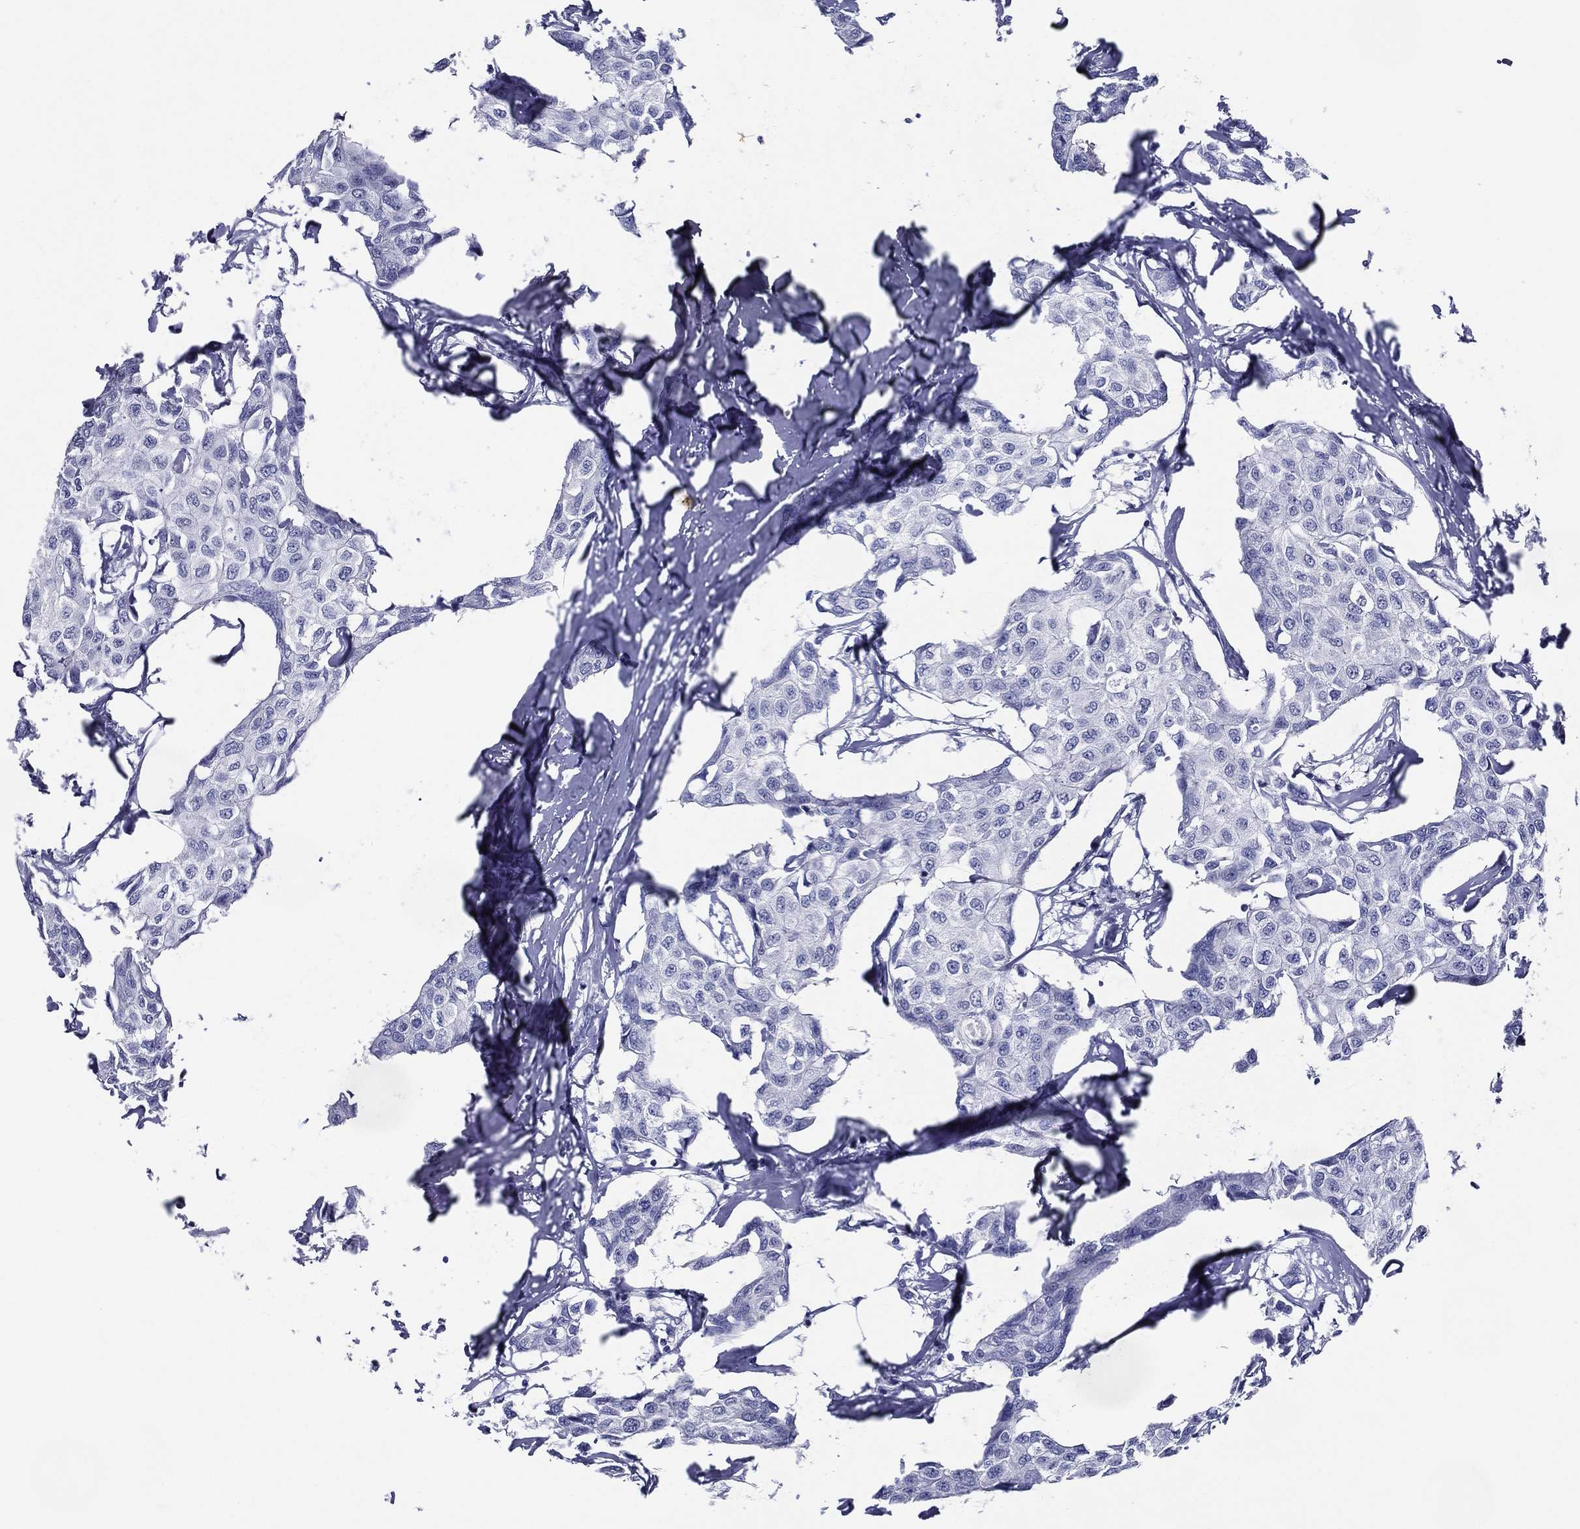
{"staining": {"intensity": "negative", "quantity": "none", "location": "none"}, "tissue": "breast cancer", "cell_type": "Tumor cells", "image_type": "cancer", "snomed": [{"axis": "morphology", "description": "Duct carcinoma"}, {"axis": "topography", "description": "Breast"}], "caption": "Immunohistochemical staining of human intraductal carcinoma (breast) demonstrates no significant positivity in tumor cells.", "gene": "ACE2", "patient": {"sex": "female", "age": 80}}